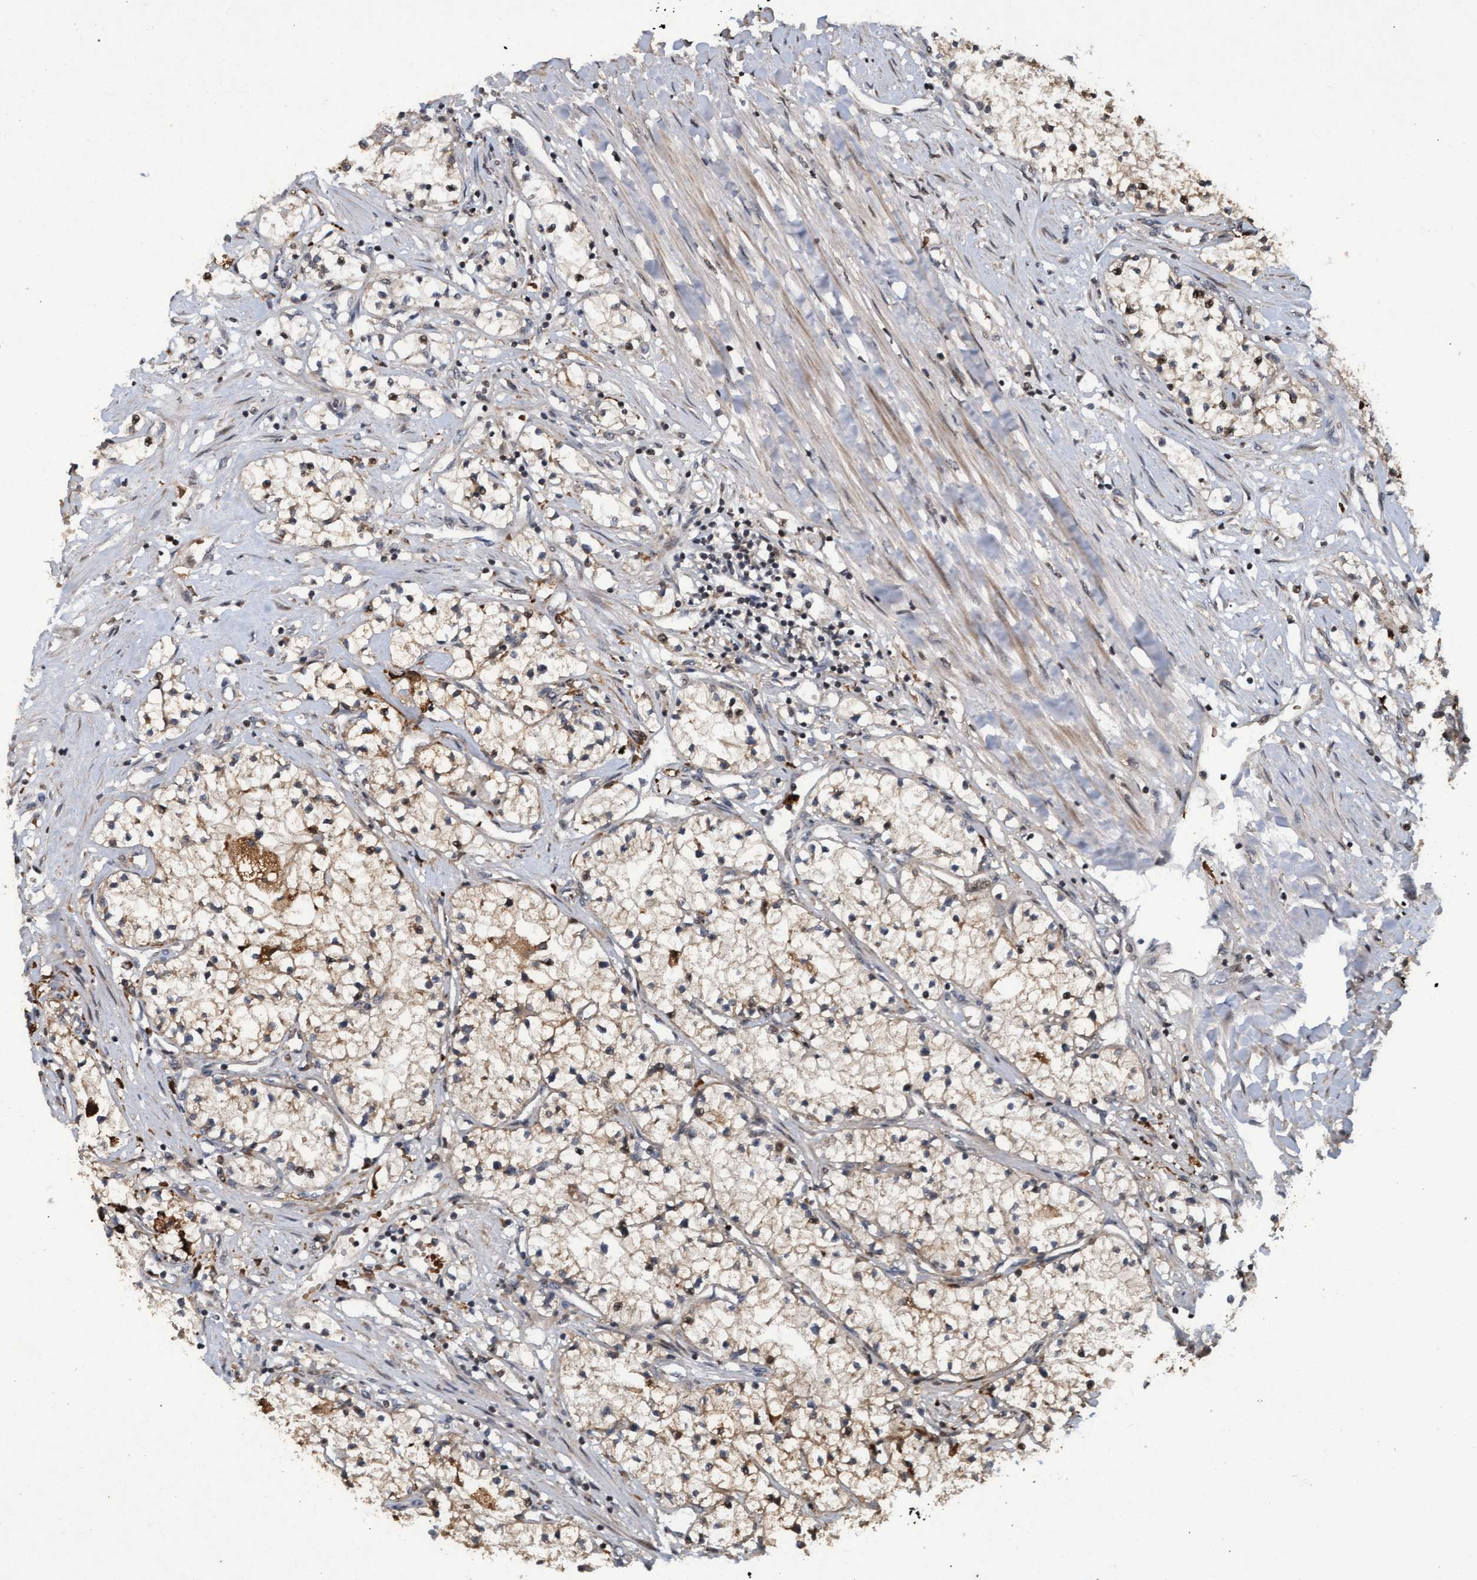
{"staining": {"intensity": "moderate", "quantity": "25%-75%", "location": "cytoplasmic/membranous"}, "tissue": "renal cancer", "cell_type": "Tumor cells", "image_type": "cancer", "snomed": [{"axis": "morphology", "description": "Adenocarcinoma, NOS"}, {"axis": "topography", "description": "Kidney"}], "caption": "Human renal cancer stained with a brown dye demonstrates moderate cytoplasmic/membranous positive expression in approximately 25%-75% of tumor cells.", "gene": "KCNC2", "patient": {"sex": "male", "age": 68}}